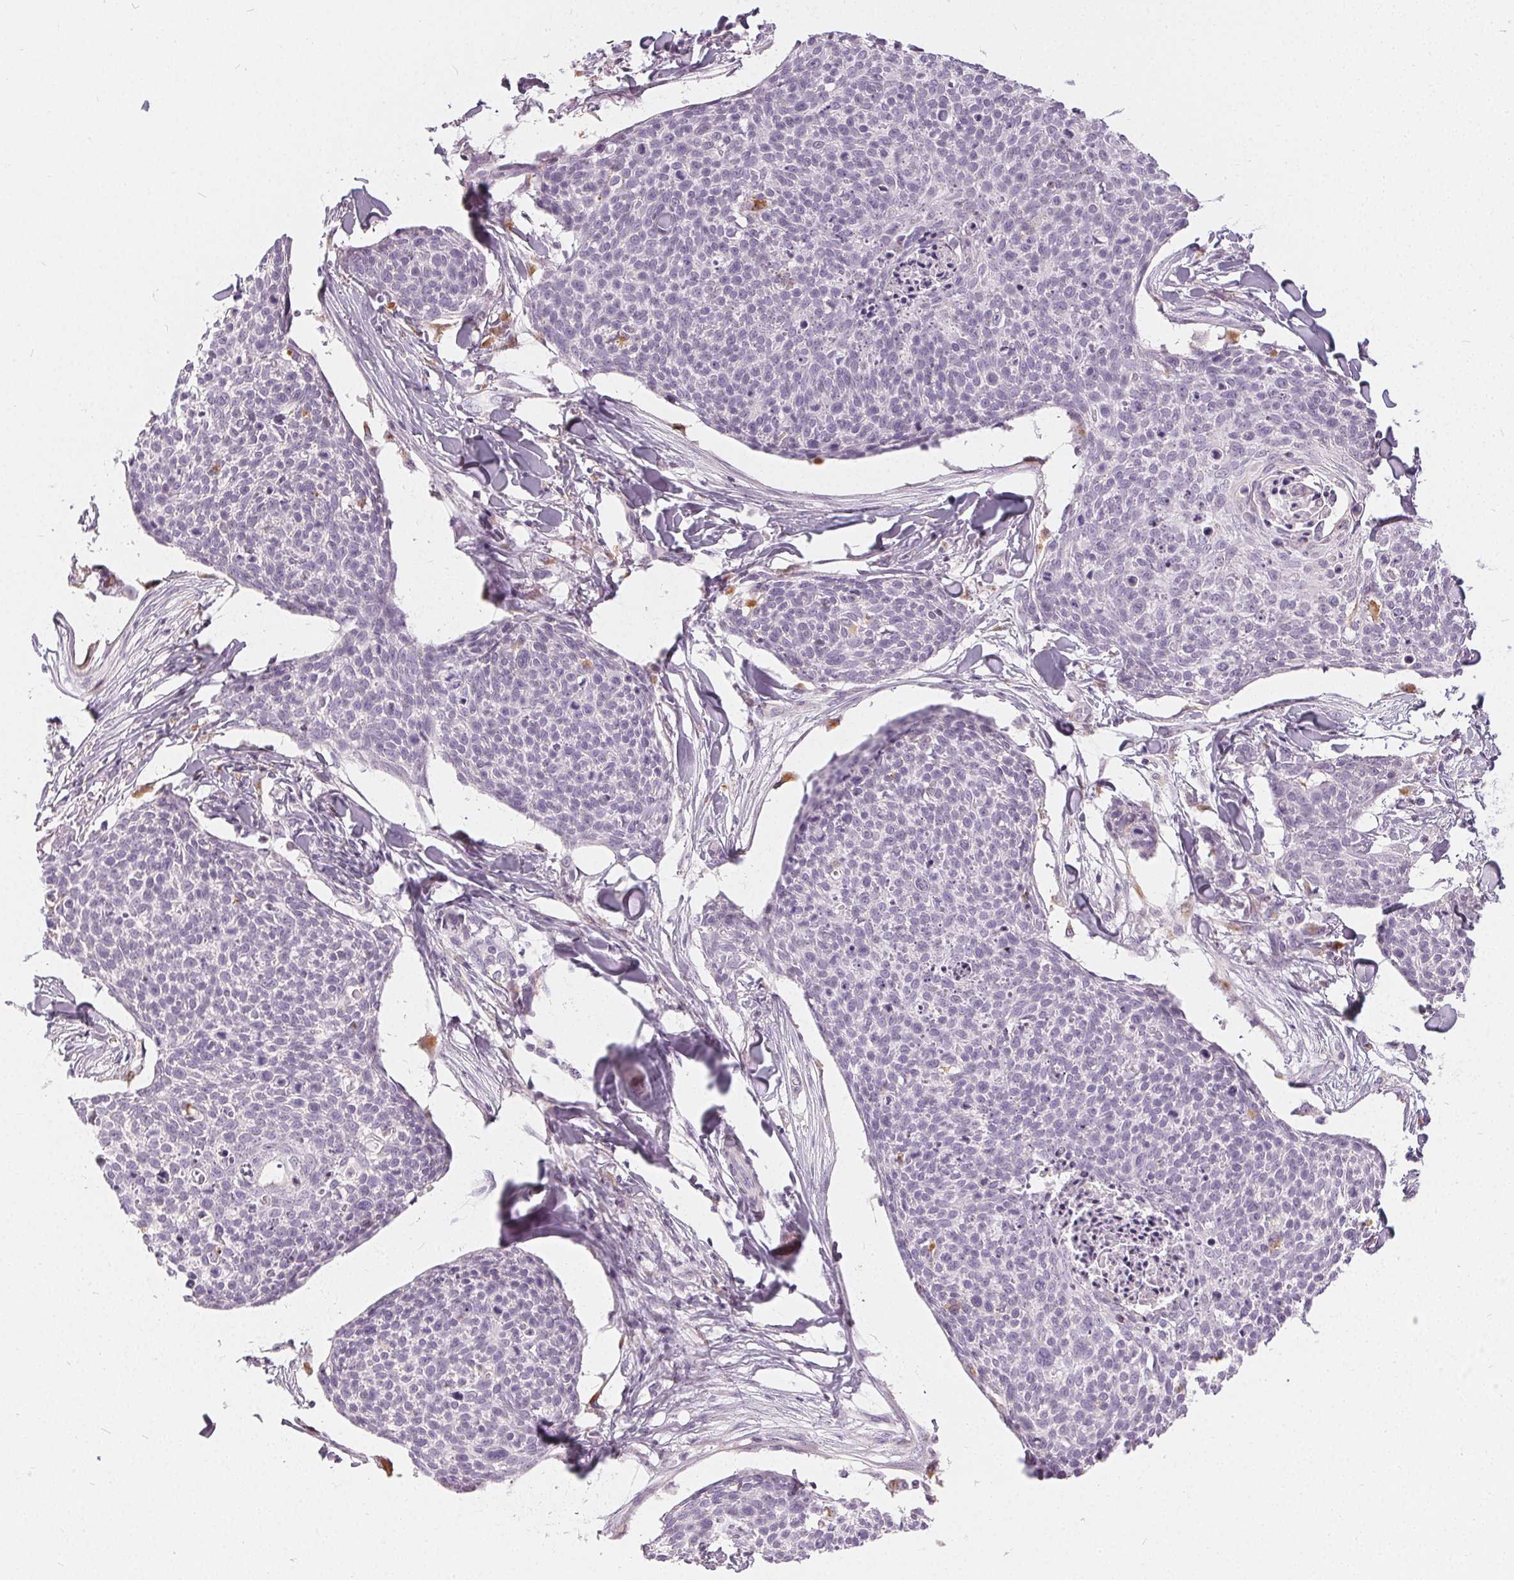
{"staining": {"intensity": "negative", "quantity": "none", "location": "none"}, "tissue": "skin cancer", "cell_type": "Tumor cells", "image_type": "cancer", "snomed": [{"axis": "morphology", "description": "Squamous cell carcinoma, NOS"}, {"axis": "topography", "description": "Skin"}, {"axis": "topography", "description": "Vulva"}], "caption": "The micrograph exhibits no staining of tumor cells in skin squamous cell carcinoma.", "gene": "HOPX", "patient": {"sex": "female", "age": 75}}